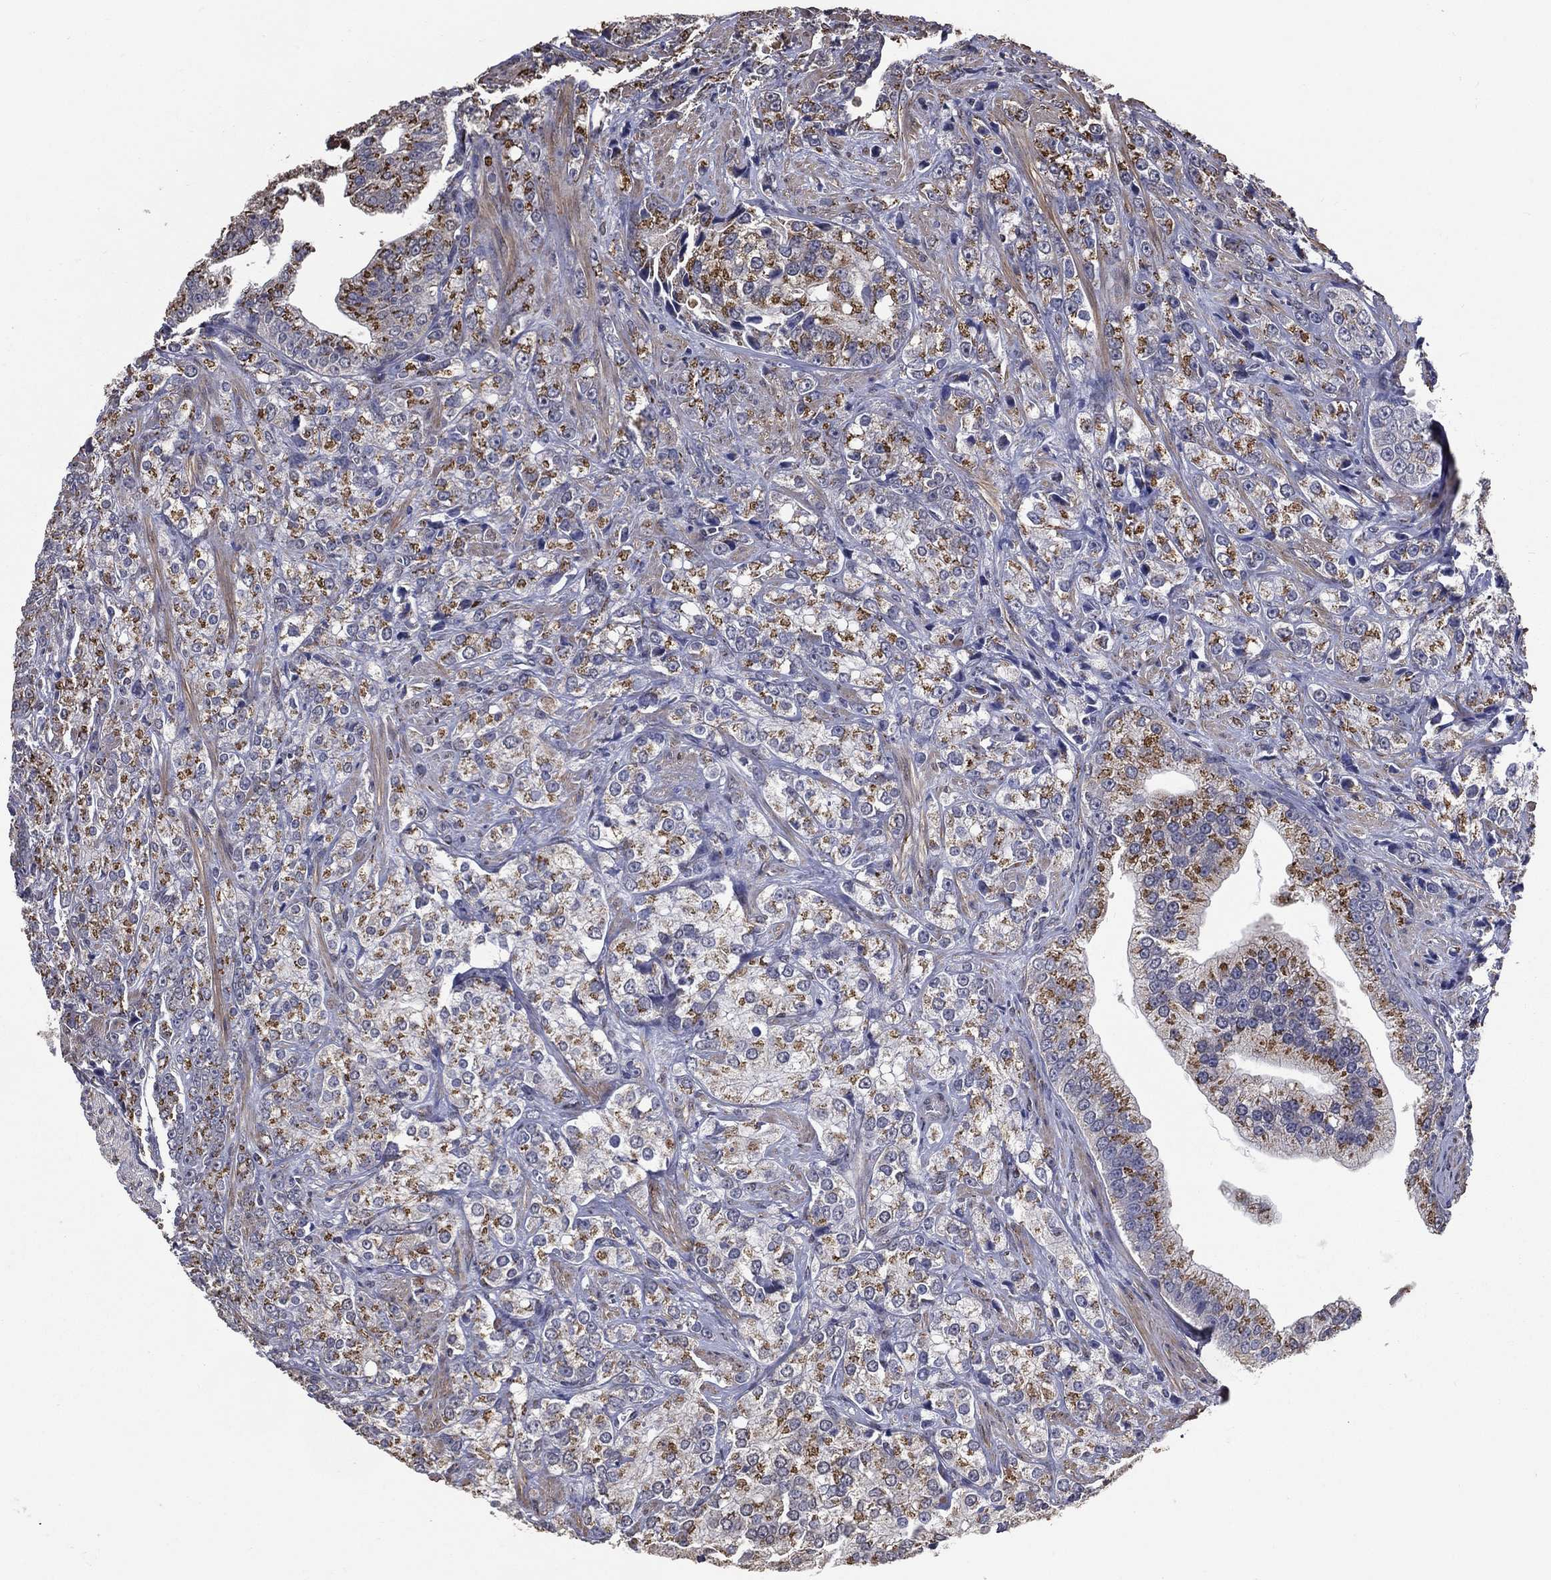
{"staining": {"intensity": "strong", "quantity": "25%-75%", "location": "cytoplasmic/membranous"}, "tissue": "prostate cancer", "cell_type": "Tumor cells", "image_type": "cancer", "snomed": [{"axis": "morphology", "description": "Adenocarcinoma, NOS"}, {"axis": "topography", "description": "Prostate and seminal vesicle, NOS"}, {"axis": "topography", "description": "Prostate"}], "caption": "Prostate cancer was stained to show a protein in brown. There is high levels of strong cytoplasmic/membranous staining in approximately 25%-75% of tumor cells.", "gene": "GPR183", "patient": {"sex": "male", "age": 68}}